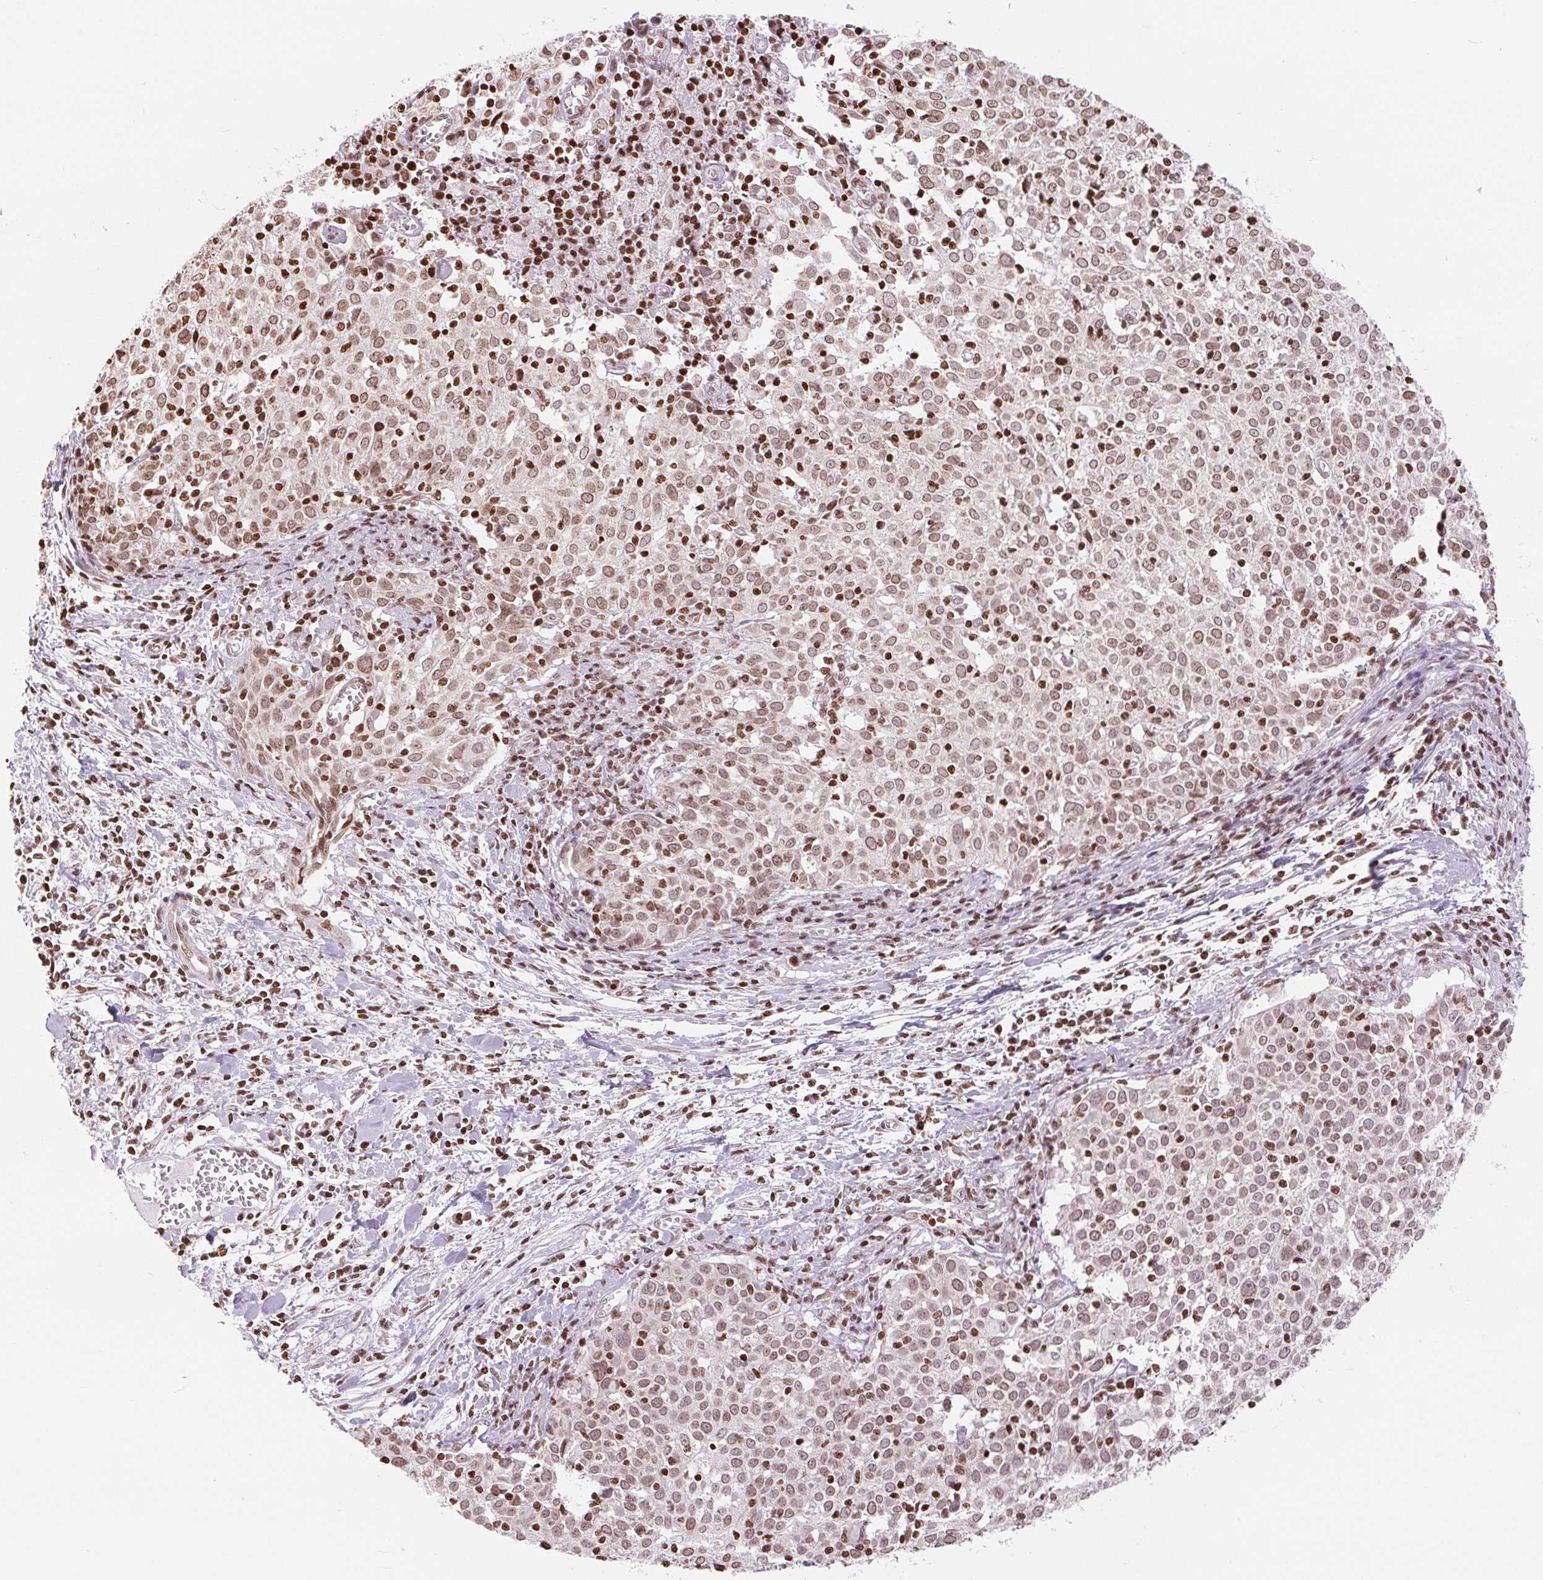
{"staining": {"intensity": "moderate", "quantity": ">75%", "location": "cytoplasmic/membranous,nuclear"}, "tissue": "cervical cancer", "cell_type": "Tumor cells", "image_type": "cancer", "snomed": [{"axis": "morphology", "description": "Squamous cell carcinoma, NOS"}, {"axis": "topography", "description": "Cervix"}], "caption": "Immunohistochemistry (IHC) image of human cervical cancer stained for a protein (brown), which demonstrates medium levels of moderate cytoplasmic/membranous and nuclear positivity in approximately >75% of tumor cells.", "gene": "SMIM12", "patient": {"sex": "female", "age": 39}}